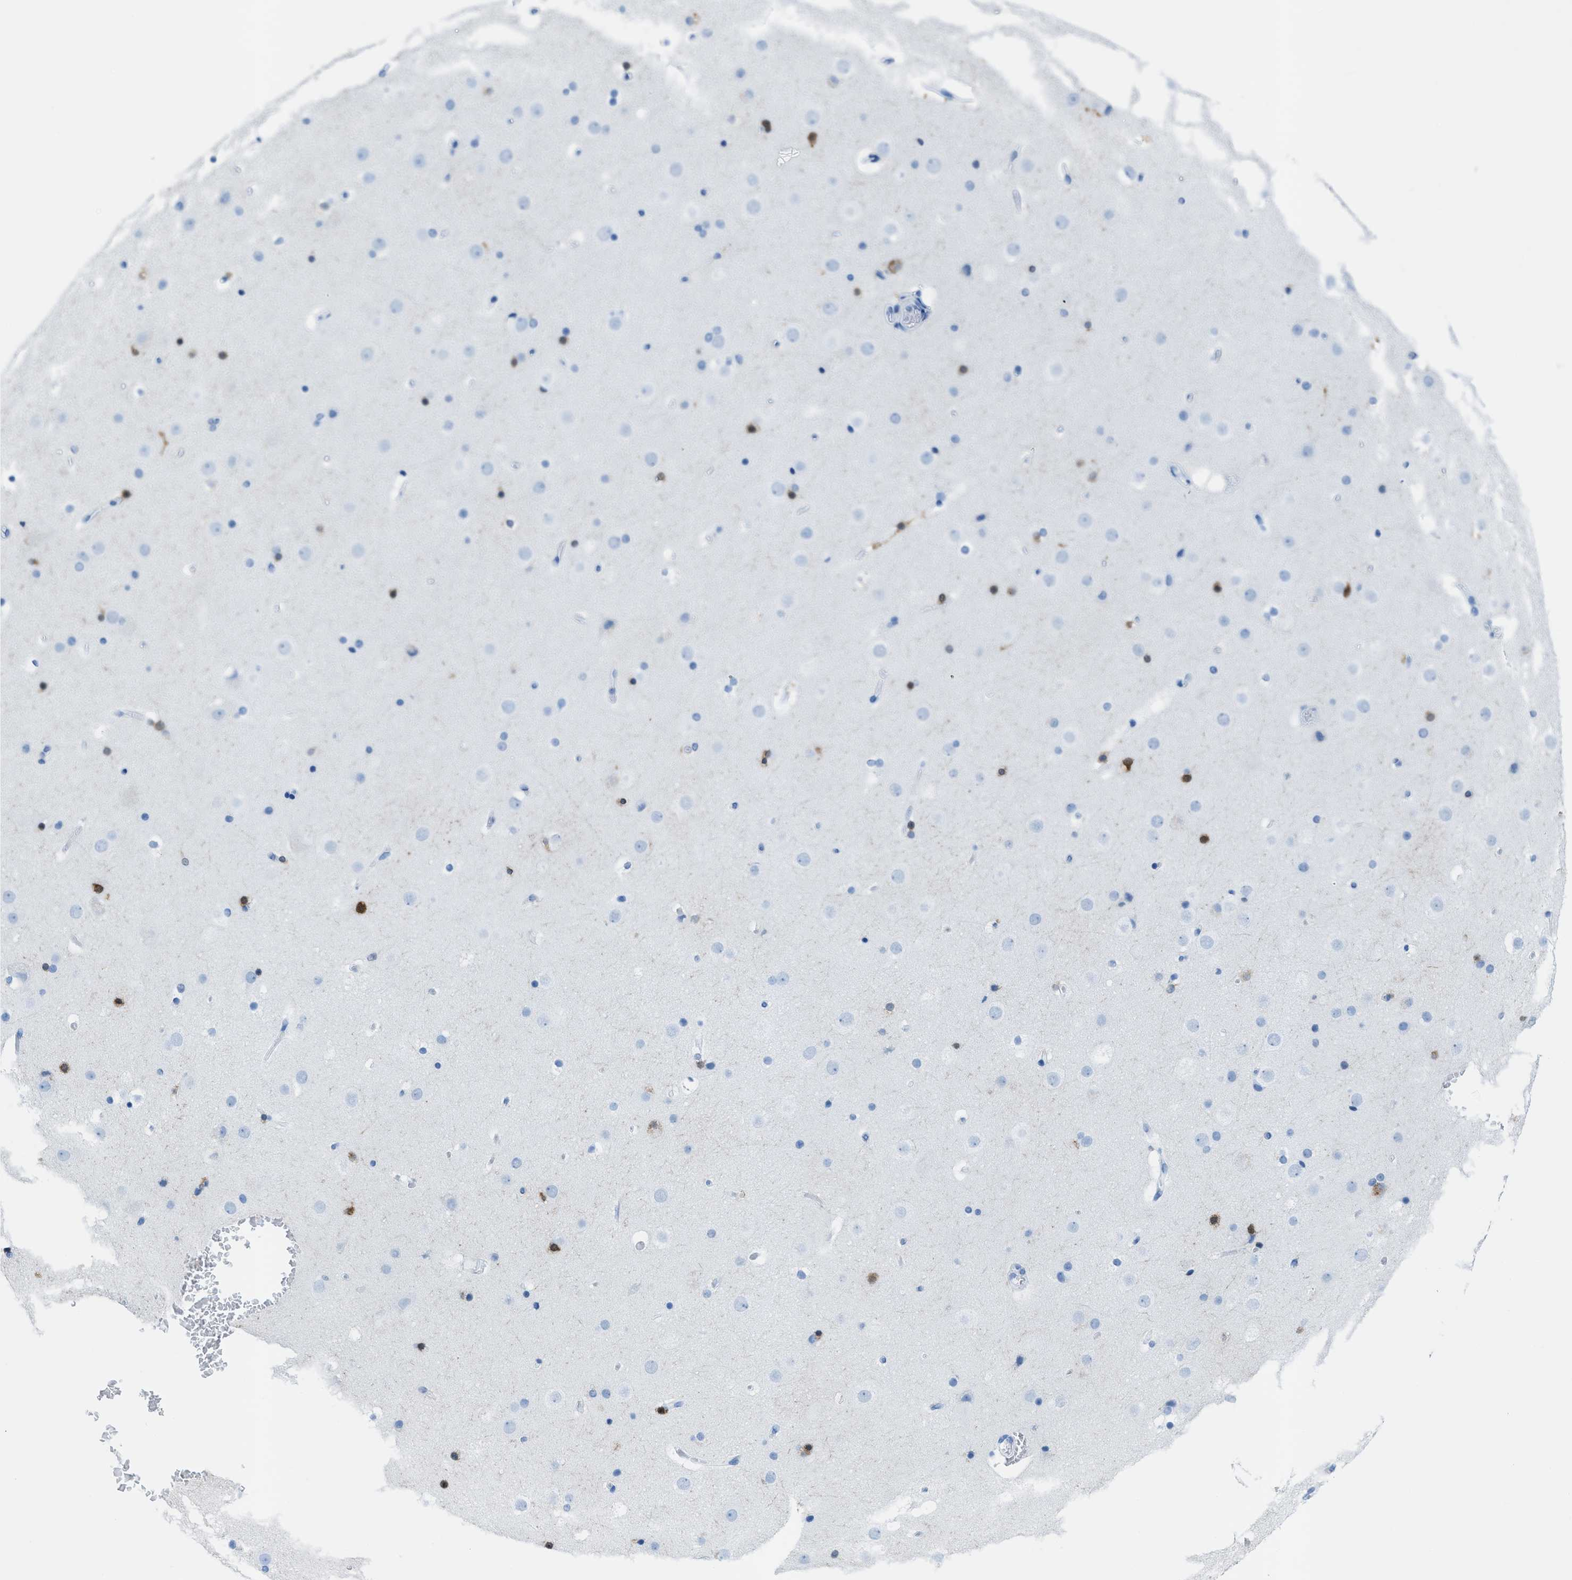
{"staining": {"intensity": "negative", "quantity": "none", "location": "none"}, "tissue": "cerebral cortex", "cell_type": "Endothelial cells", "image_type": "normal", "snomed": [{"axis": "morphology", "description": "Normal tissue, NOS"}, {"axis": "topography", "description": "Cerebral cortex"}], "caption": "Immunohistochemistry histopathology image of normal cerebral cortex: cerebral cortex stained with DAB reveals no significant protein positivity in endothelial cells. Nuclei are stained in blue.", "gene": "CDKN2A", "patient": {"sex": "male", "age": 57}}